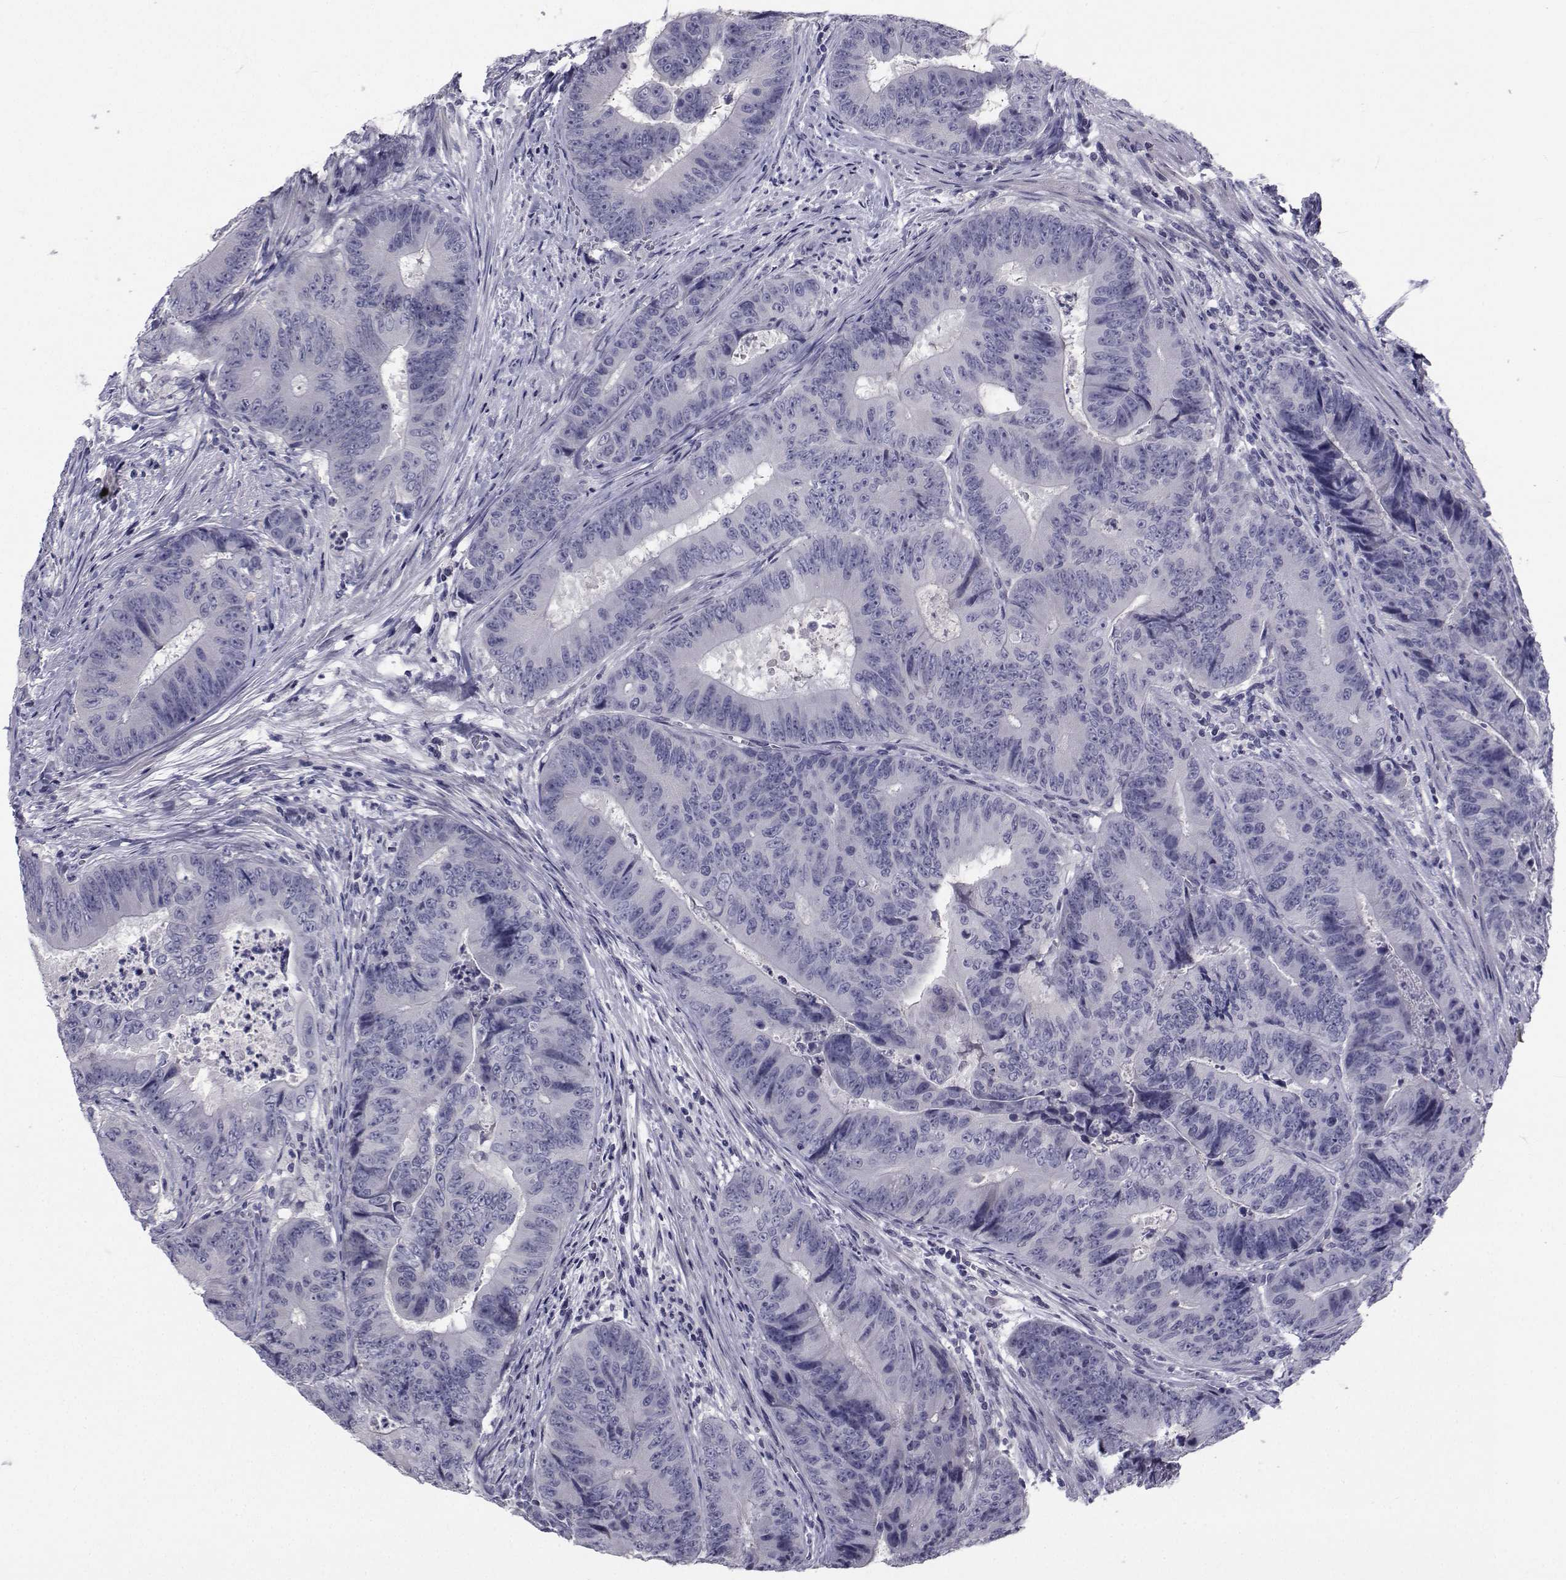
{"staining": {"intensity": "negative", "quantity": "none", "location": "none"}, "tissue": "colorectal cancer", "cell_type": "Tumor cells", "image_type": "cancer", "snomed": [{"axis": "morphology", "description": "Adenocarcinoma, NOS"}, {"axis": "topography", "description": "Colon"}], "caption": "Human colorectal adenocarcinoma stained for a protein using immunohistochemistry shows no positivity in tumor cells.", "gene": "CHRNA1", "patient": {"sex": "female", "age": 48}}